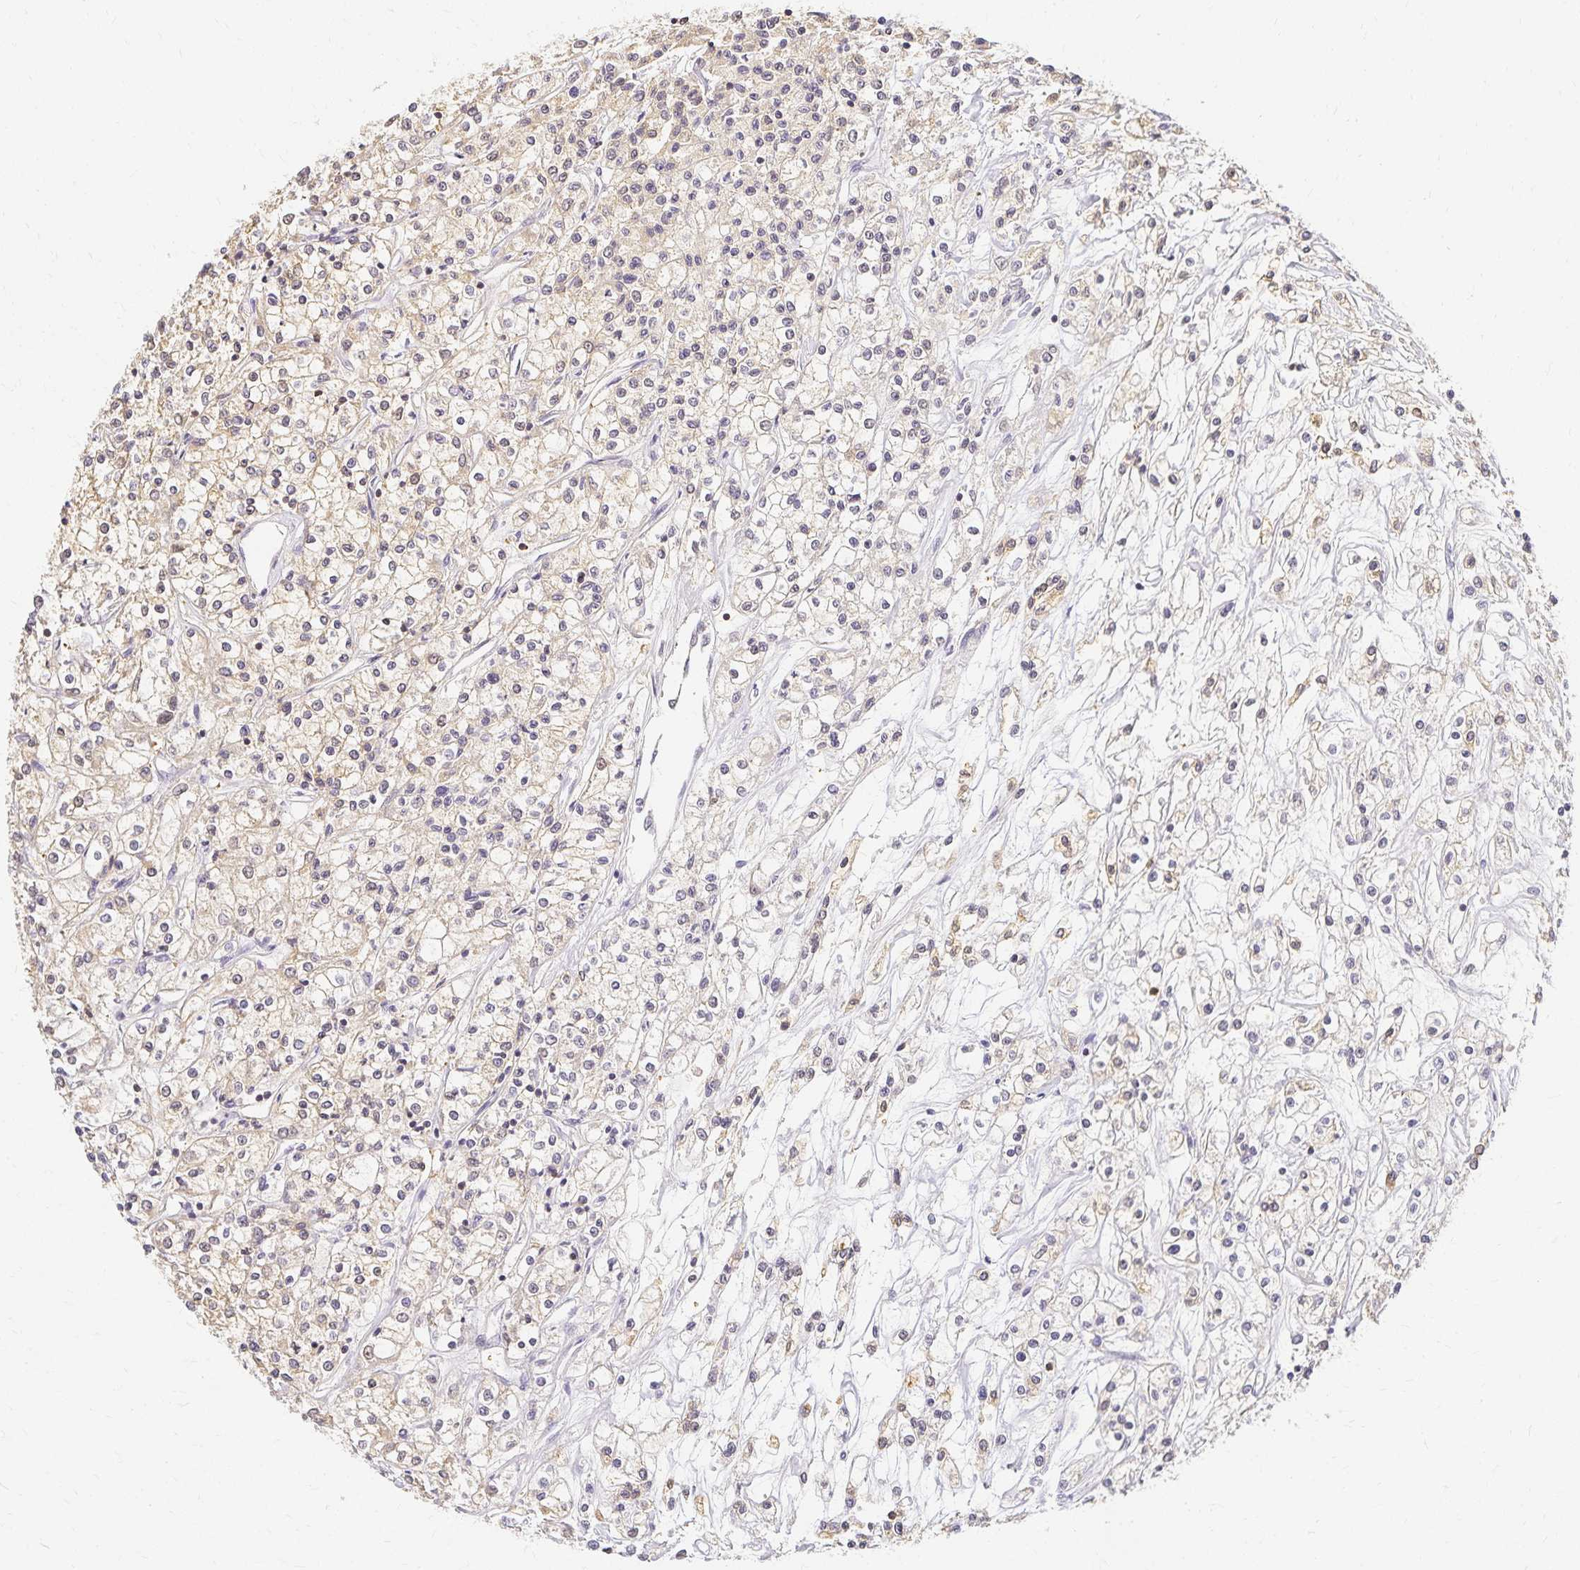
{"staining": {"intensity": "weak", "quantity": "25%-75%", "location": "cytoplasmic/membranous"}, "tissue": "renal cancer", "cell_type": "Tumor cells", "image_type": "cancer", "snomed": [{"axis": "morphology", "description": "Adenocarcinoma, NOS"}, {"axis": "topography", "description": "Kidney"}], "caption": "Tumor cells display weak cytoplasmic/membranous positivity in approximately 25%-75% of cells in renal cancer.", "gene": "AZGP1", "patient": {"sex": "female", "age": 59}}